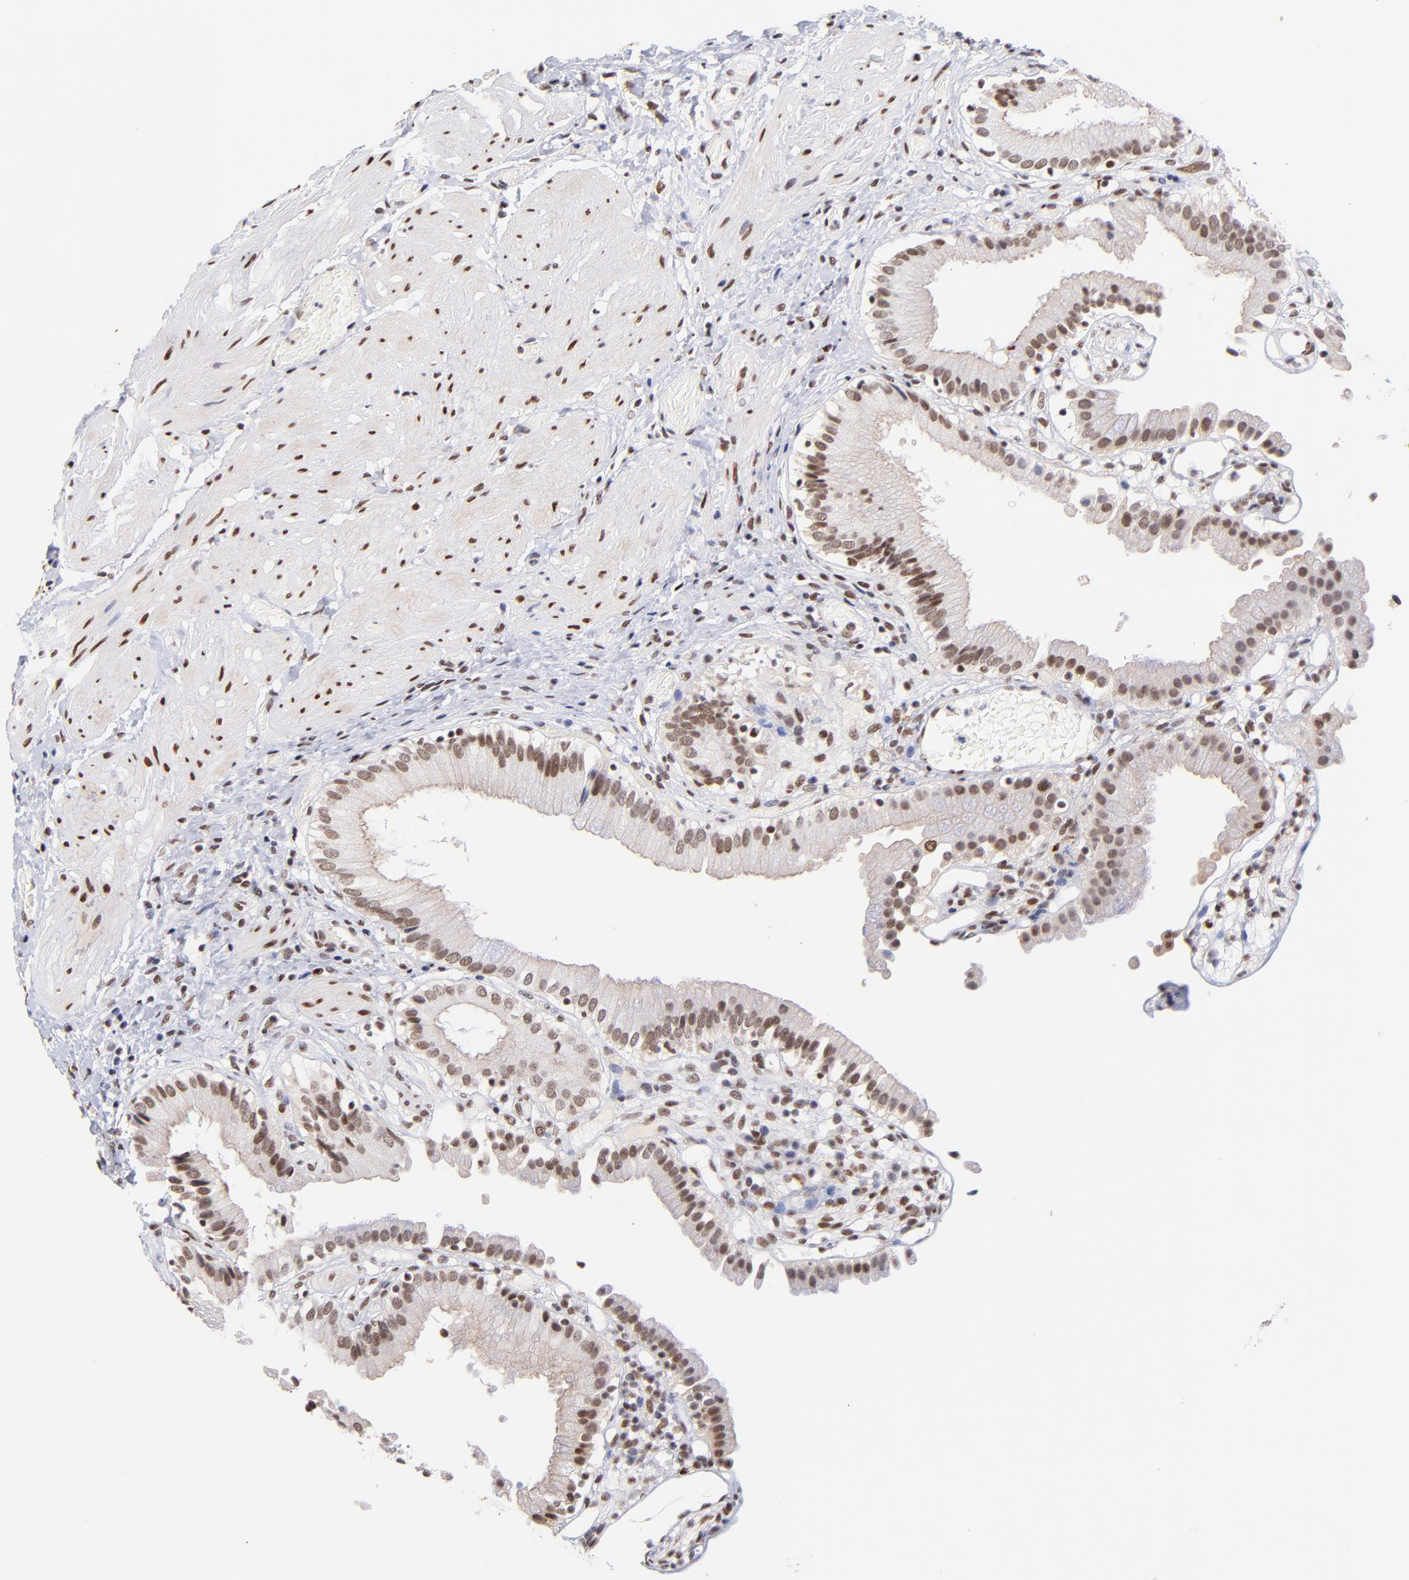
{"staining": {"intensity": "moderate", "quantity": ">75%", "location": "nuclear"}, "tissue": "gallbladder", "cell_type": "Glandular cells", "image_type": "normal", "snomed": [{"axis": "morphology", "description": "Normal tissue, NOS"}, {"axis": "topography", "description": "Gallbladder"}], "caption": "A brown stain shows moderate nuclear expression of a protein in glandular cells of benign gallbladder. The staining was performed using DAB (3,3'-diaminobenzidine), with brown indicating positive protein expression. Nuclei are stained blue with hematoxylin.", "gene": "MIDEAS", "patient": {"sex": "male", "age": 65}}